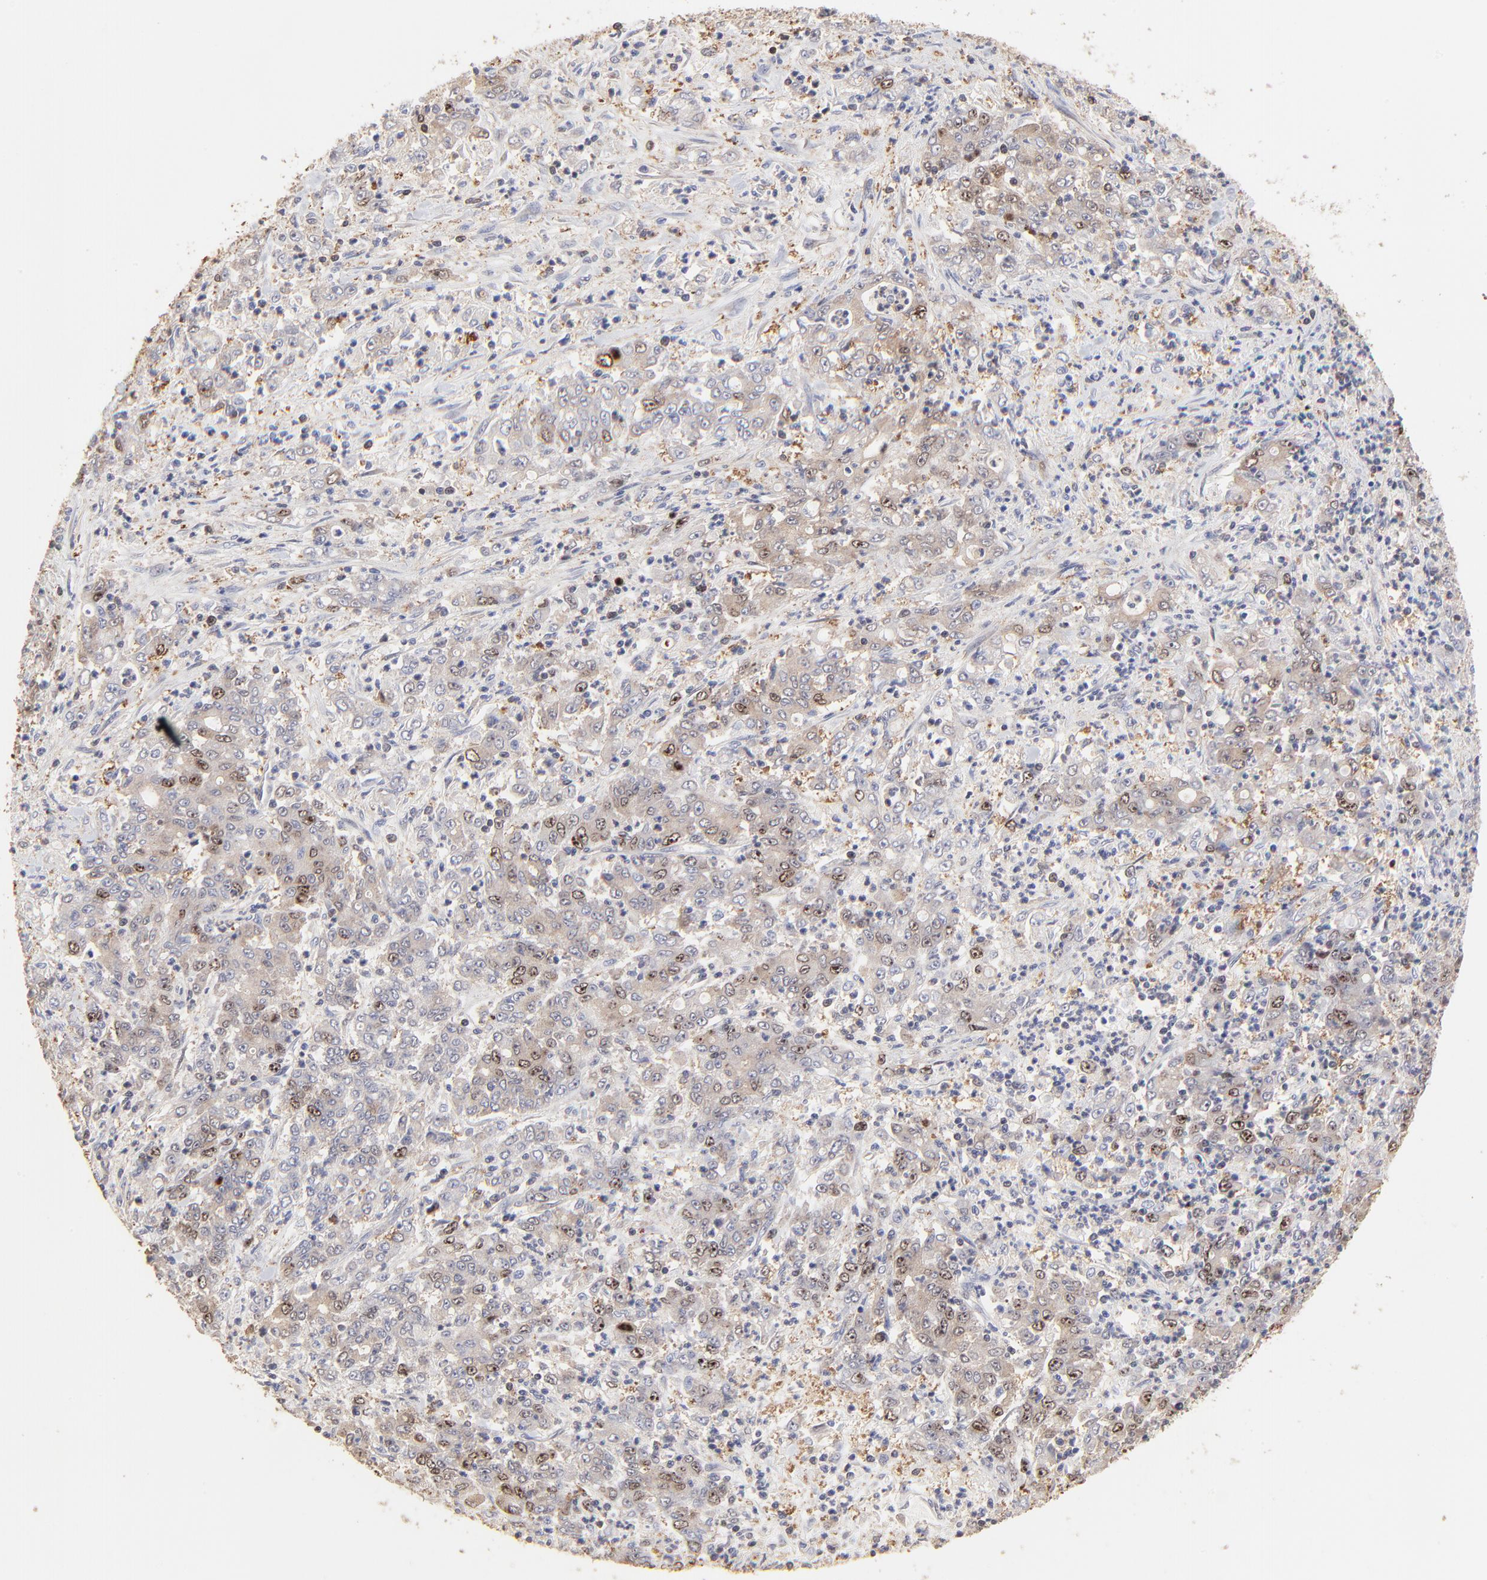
{"staining": {"intensity": "moderate", "quantity": "25%-75%", "location": "nuclear"}, "tissue": "stomach cancer", "cell_type": "Tumor cells", "image_type": "cancer", "snomed": [{"axis": "morphology", "description": "Adenocarcinoma, NOS"}, {"axis": "topography", "description": "Stomach, lower"}], "caption": "Immunohistochemical staining of human adenocarcinoma (stomach) displays moderate nuclear protein positivity in approximately 25%-75% of tumor cells. The protein of interest is shown in brown color, while the nuclei are stained blue.", "gene": "BIRC5", "patient": {"sex": "female", "age": 71}}